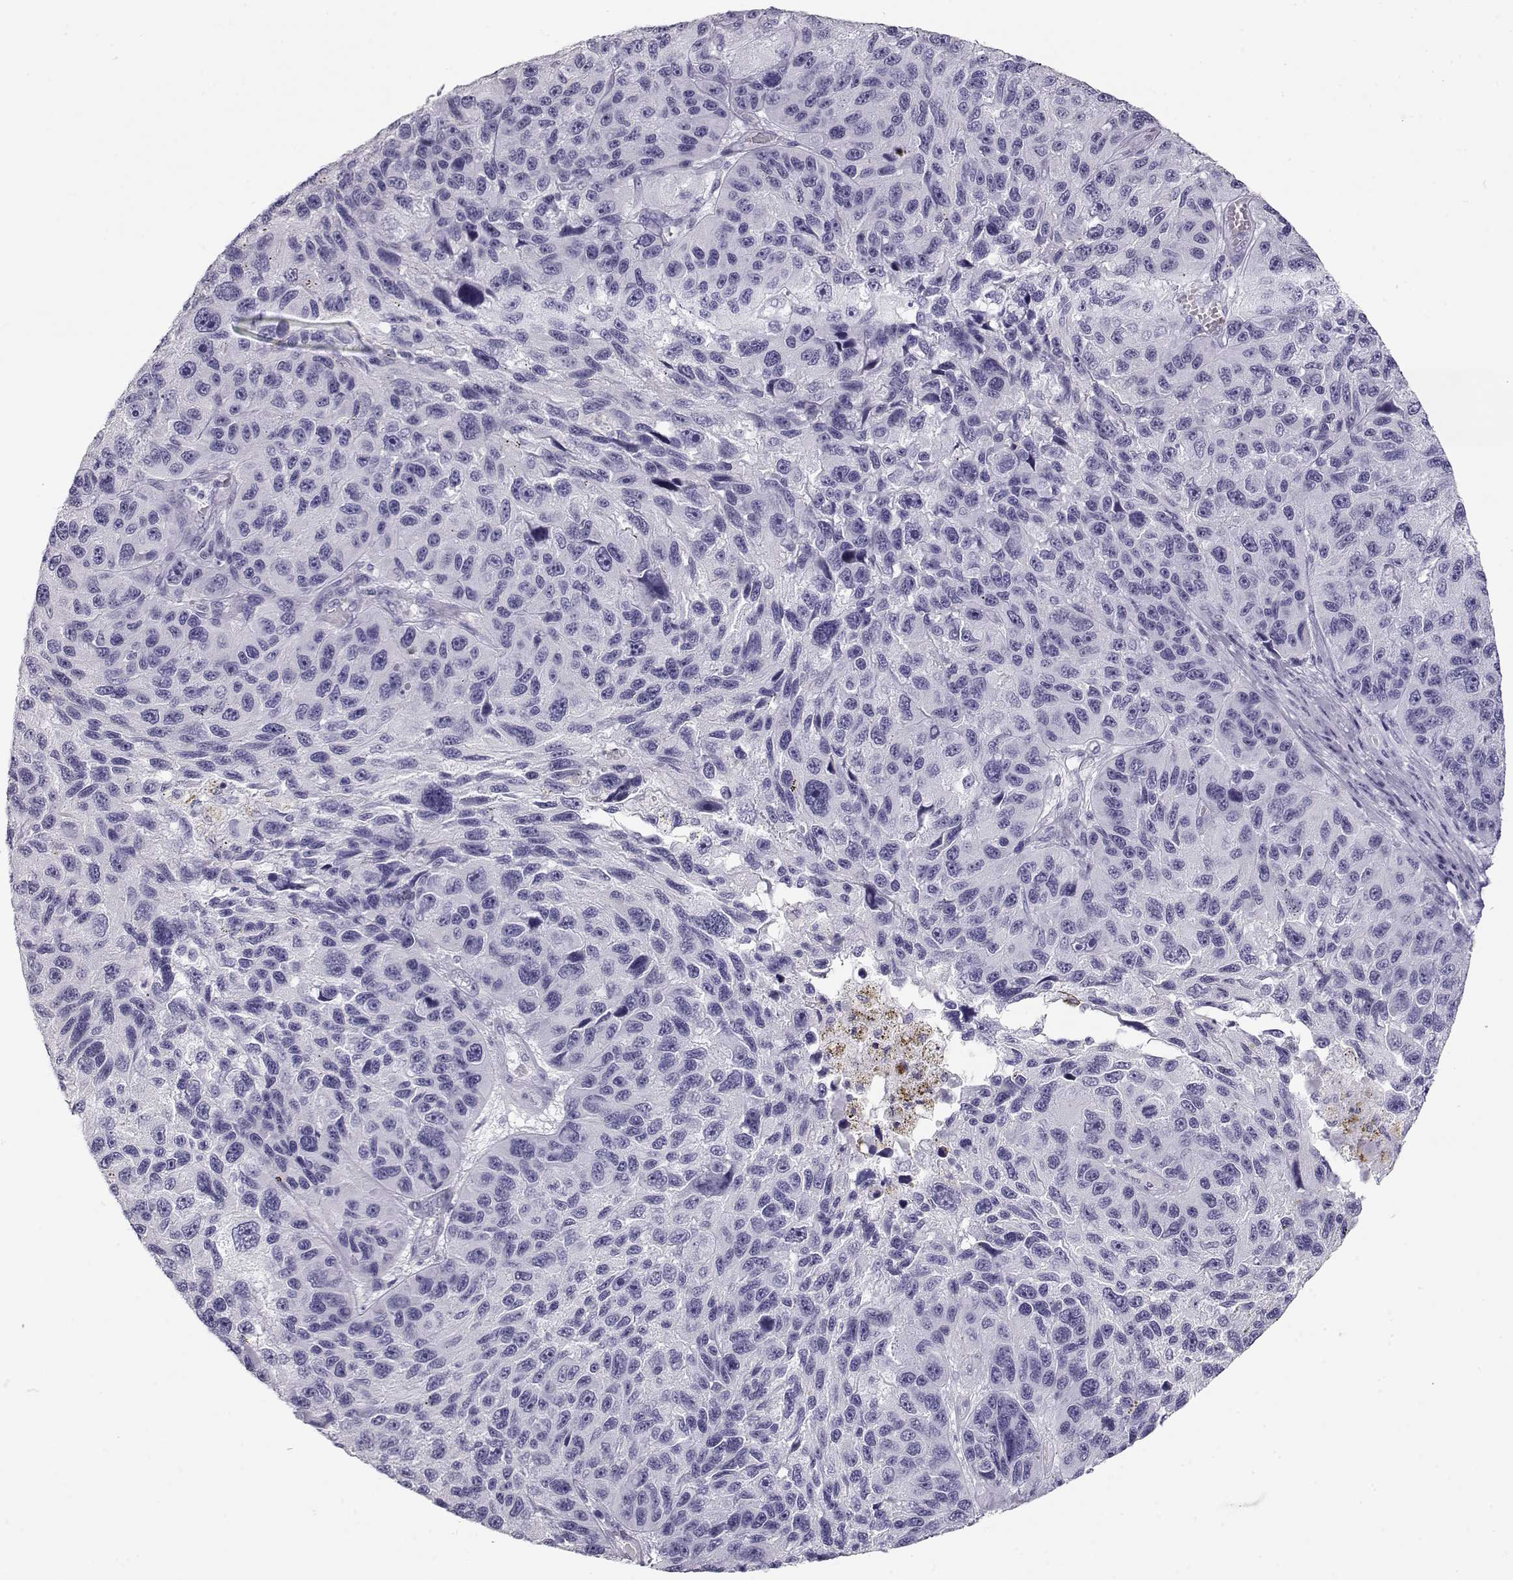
{"staining": {"intensity": "negative", "quantity": "none", "location": "none"}, "tissue": "melanoma", "cell_type": "Tumor cells", "image_type": "cancer", "snomed": [{"axis": "morphology", "description": "Malignant melanoma, NOS"}, {"axis": "topography", "description": "Skin"}], "caption": "This is an IHC histopathology image of human melanoma. There is no expression in tumor cells.", "gene": "TKTL1", "patient": {"sex": "male", "age": 53}}